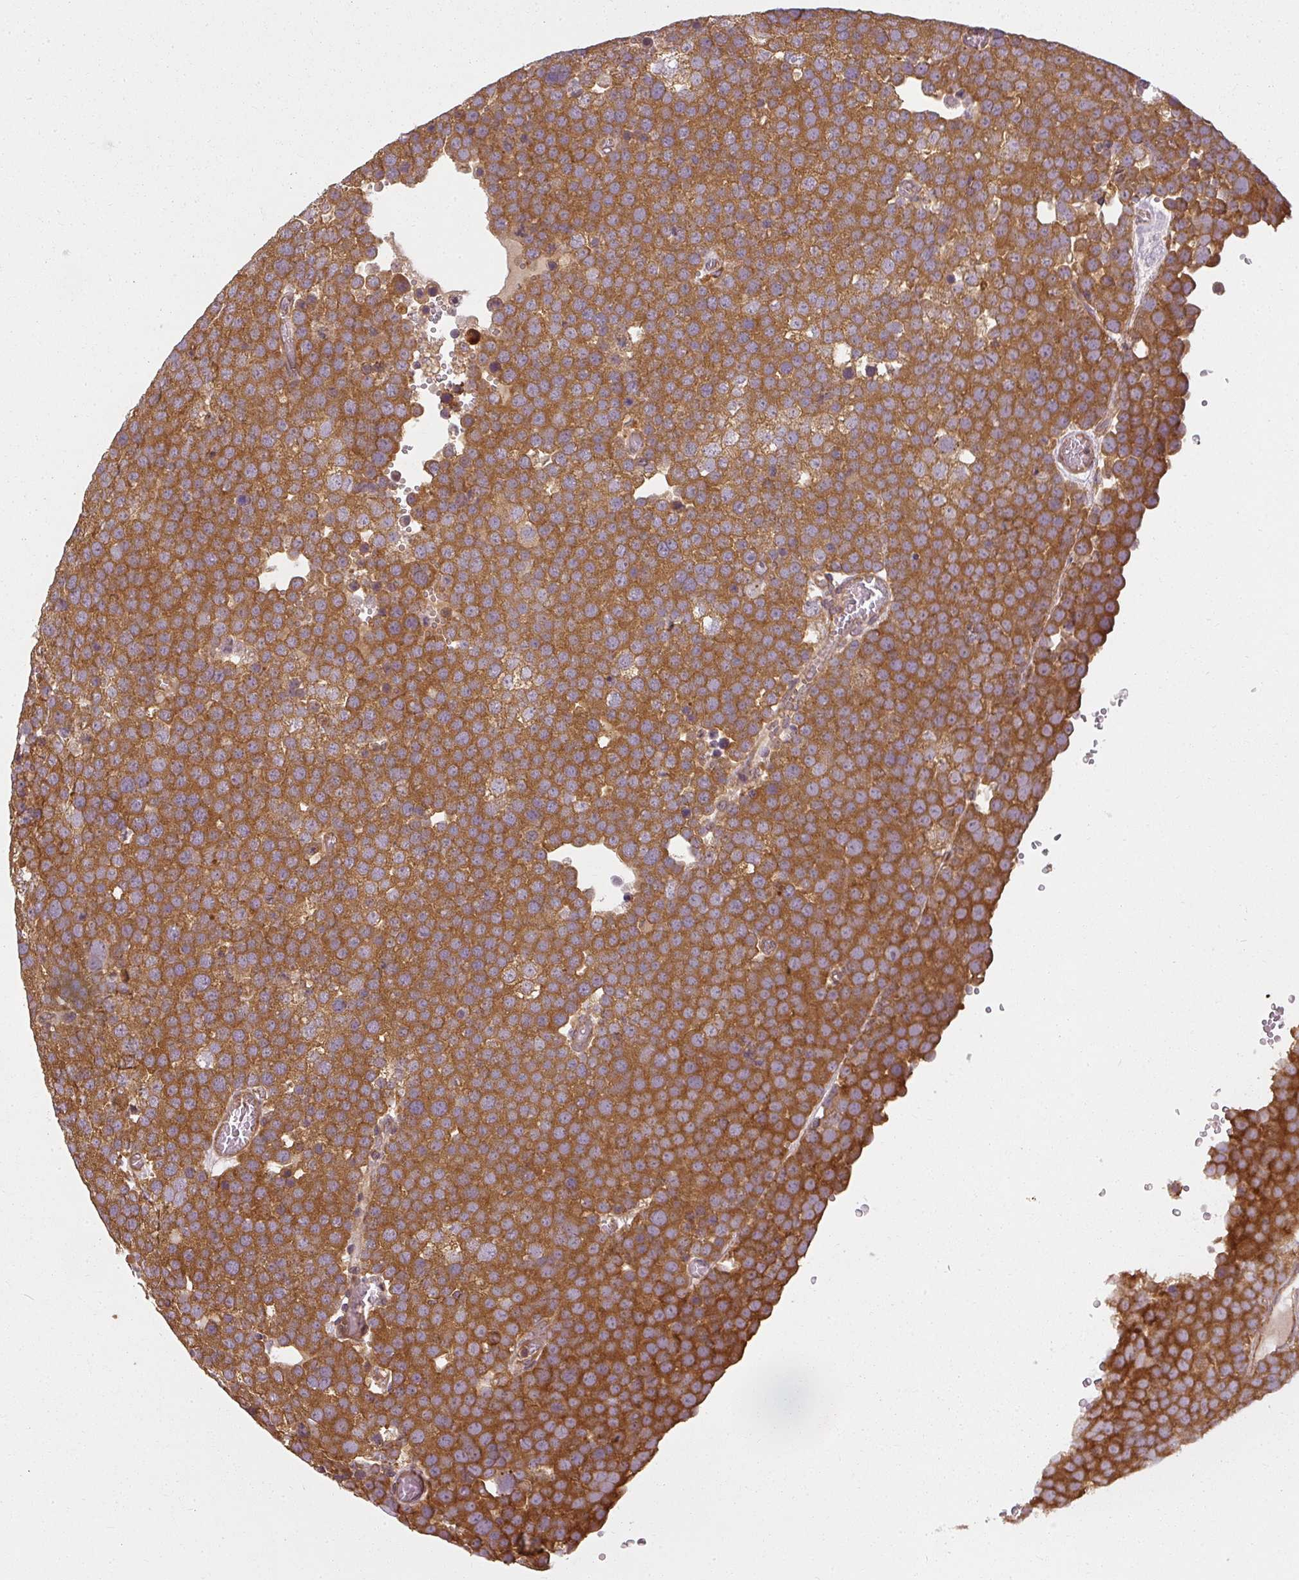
{"staining": {"intensity": "strong", "quantity": ">75%", "location": "cytoplasmic/membranous"}, "tissue": "testis cancer", "cell_type": "Tumor cells", "image_type": "cancer", "snomed": [{"axis": "morphology", "description": "Normal tissue, NOS"}, {"axis": "morphology", "description": "Seminoma, NOS"}, {"axis": "topography", "description": "Testis"}], "caption": "This is an image of immunohistochemistry staining of seminoma (testis), which shows strong positivity in the cytoplasmic/membranous of tumor cells.", "gene": "RPL24", "patient": {"sex": "male", "age": 71}}